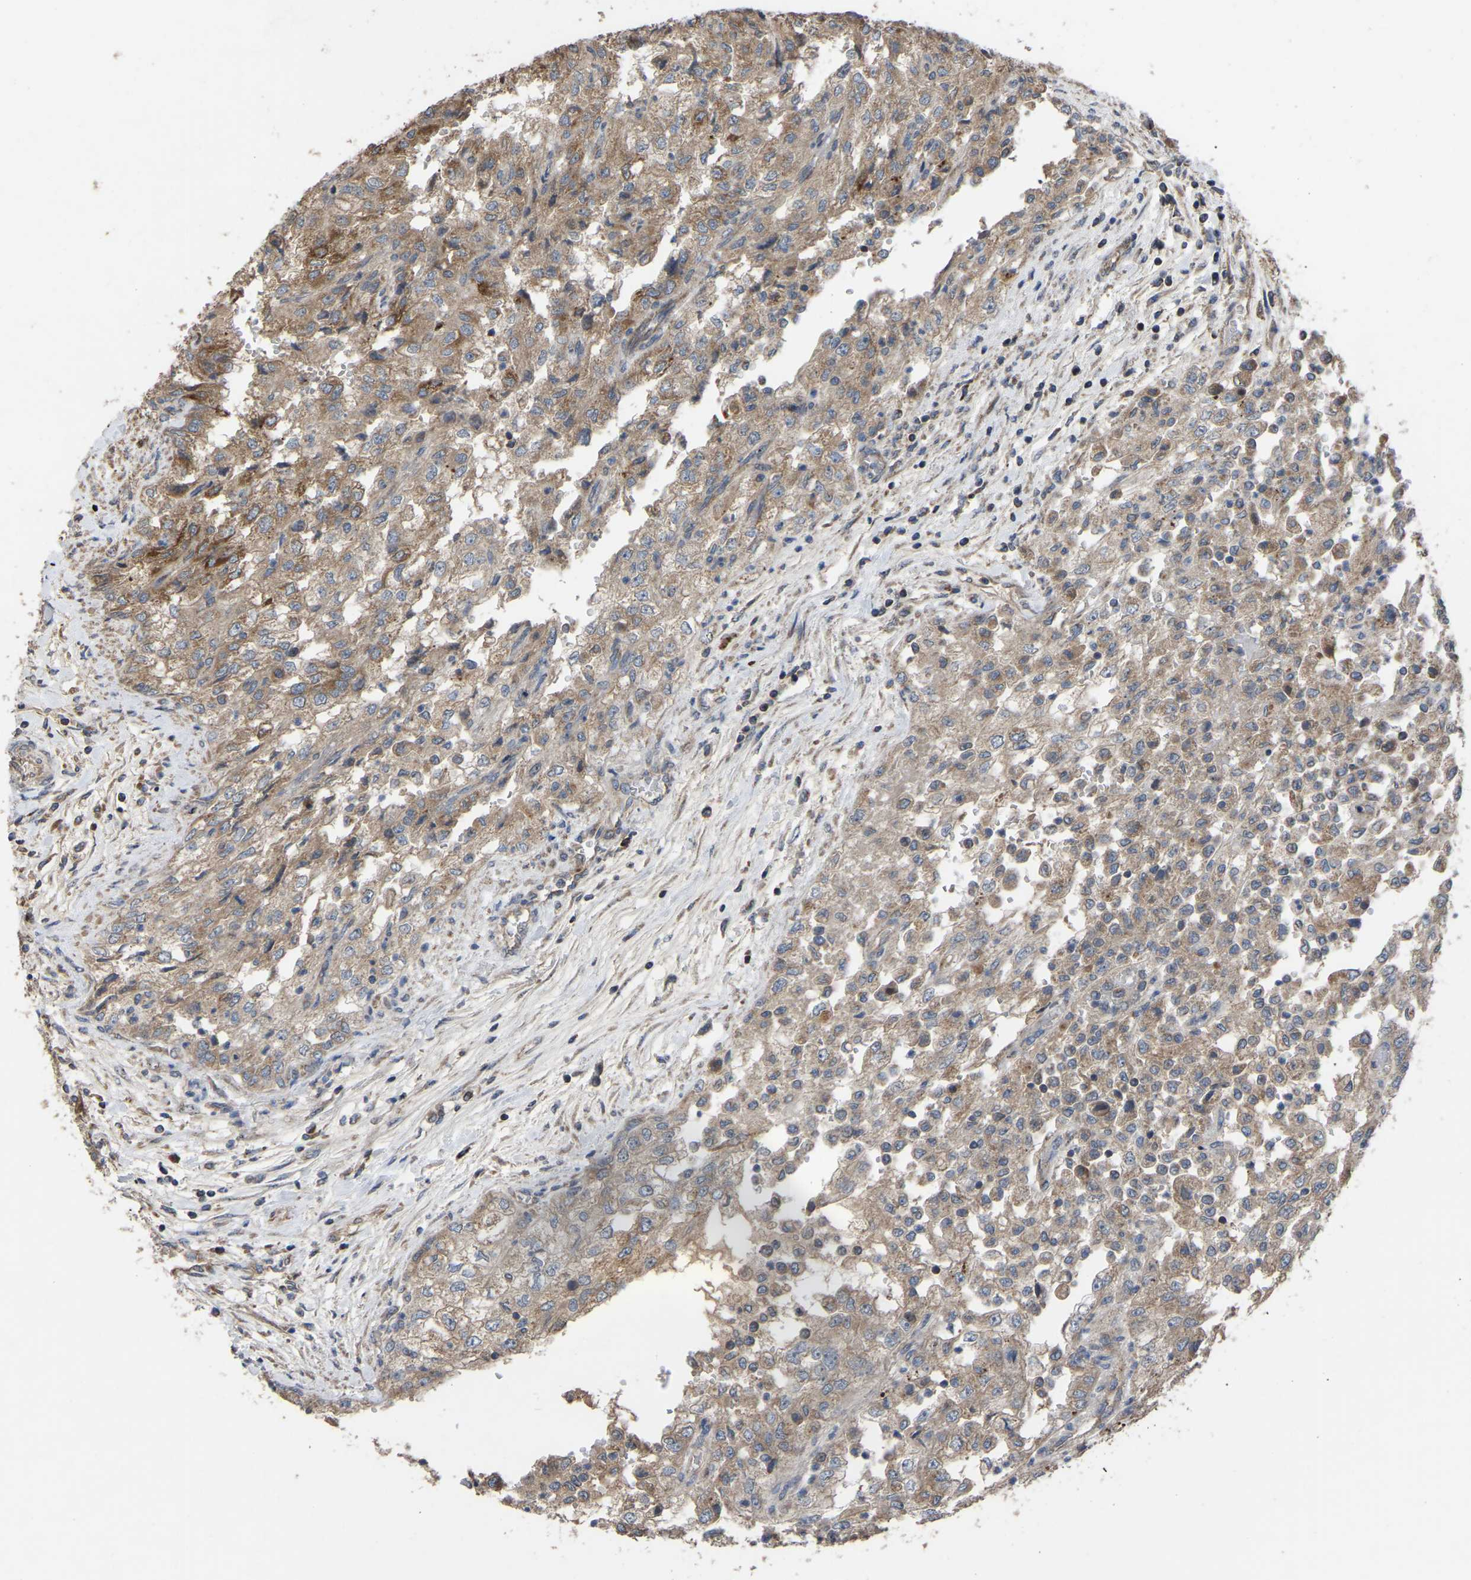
{"staining": {"intensity": "moderate", "quantity": ">75%", "location": "cytoplasmic/membranous"}, "tissue": "renal cancer", "cell_type": "Tumor cells", "image_type": "cancer", "snomed": [{"axis": "morphology", "description": "Adenocarcinoma, NOS"}, {"axis": "topography", "description": "Kidney"}], "caption": "This micrograph displays IHC staining of adenocarcinoma (renal), with medium moderate cytoplasmic/membranous staining in about >75% of tumor cells.", "gene": "GCC1", "patient": {"sex": "female", "age": 54}}